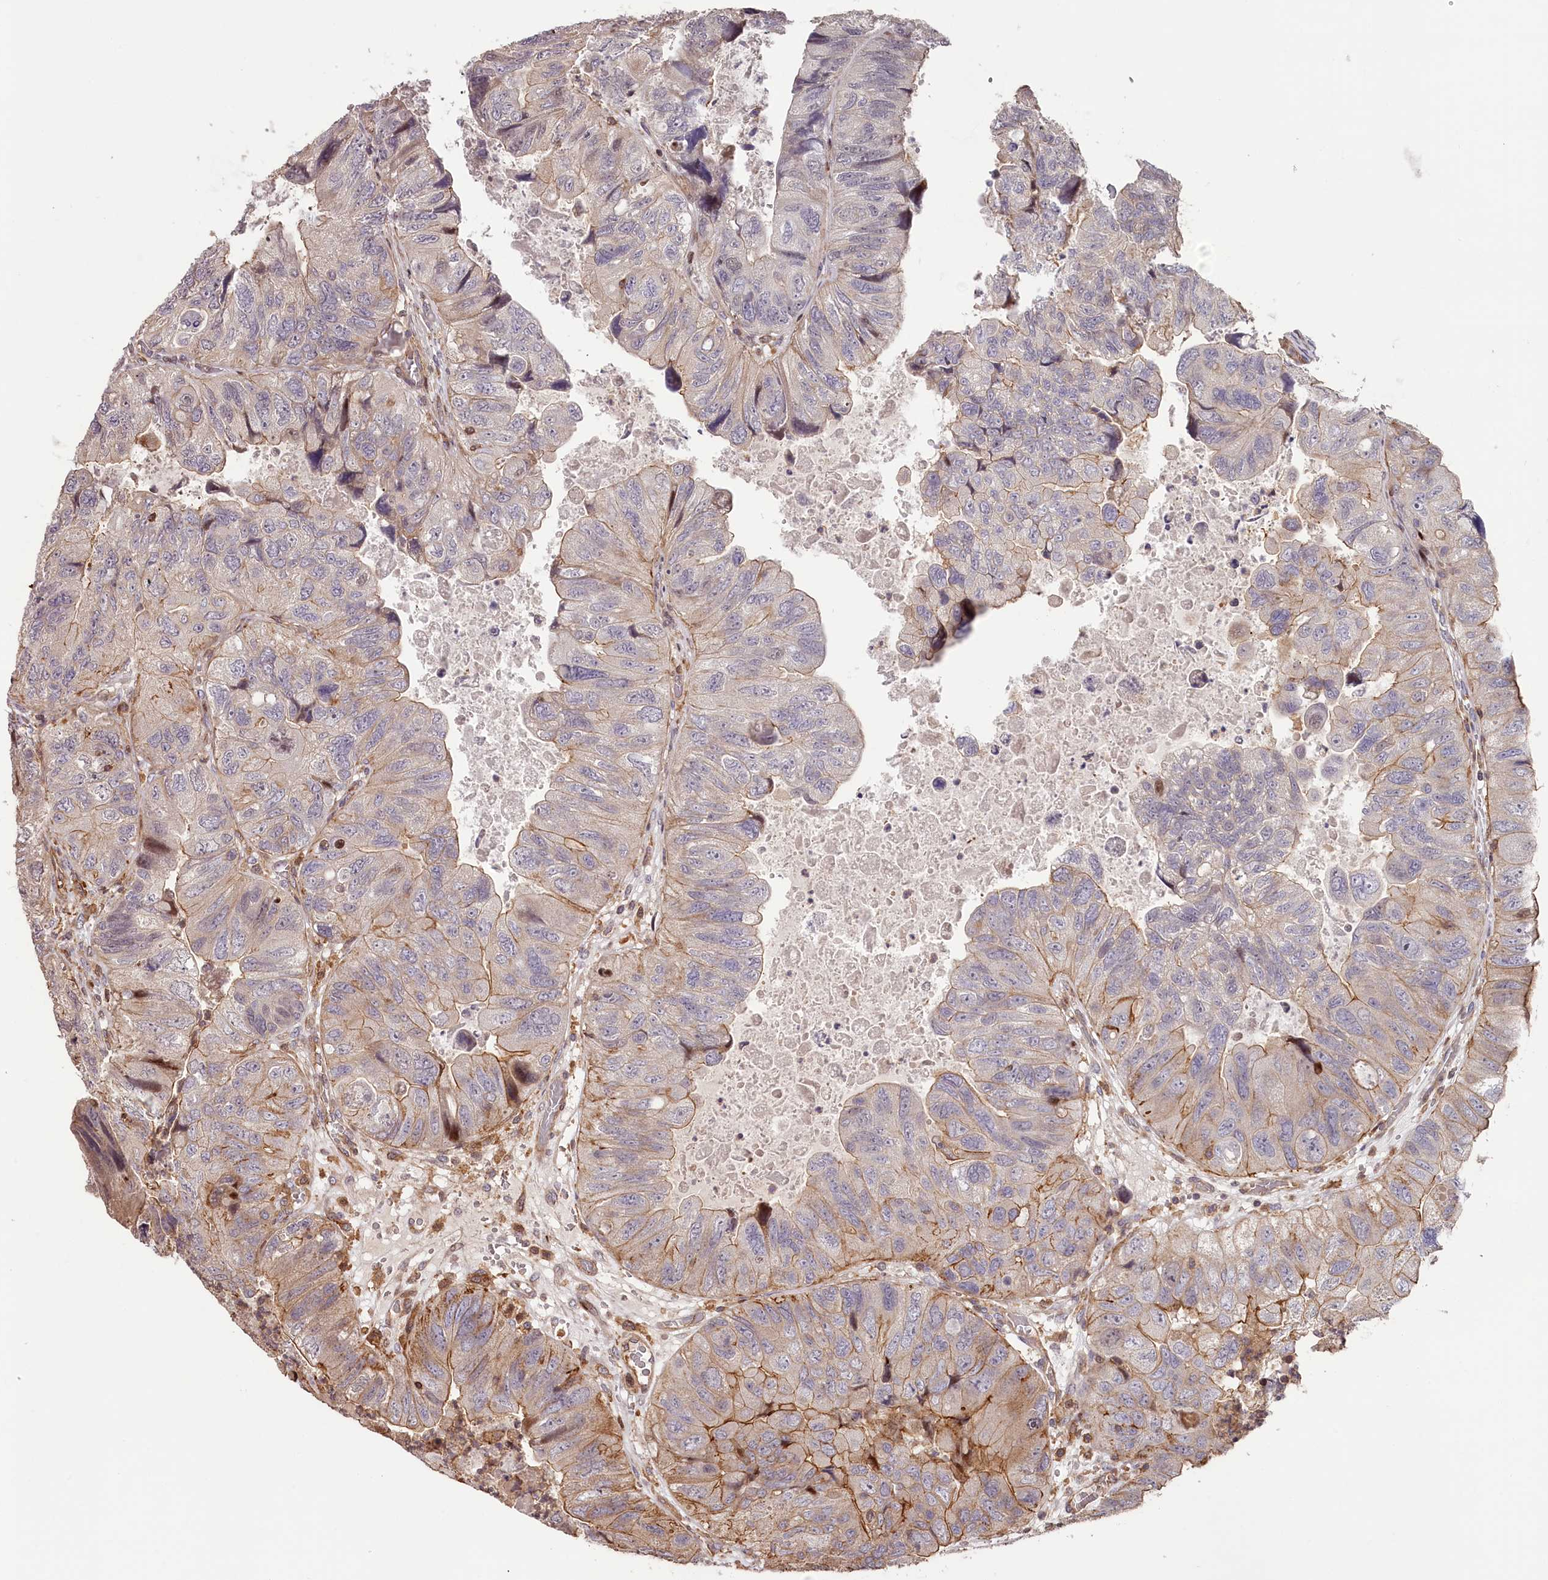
{"staining": {"intensity": "moderate", "quantity": "<25%", "location": "cytoplasmic/membranous"}, "tissue": "colorectal cancer", "cell_type": "Tumor cells", "image_type": "cancer", "snomed": [{"axis": "morphology", "description": "Adenocarcinoma, NOS"}, {"axis": "topography", "description": "Rectum"}], "caption": "A low amount of moderate cytoplasmic/membranous expression is identified in about <25% of tumor cells in adenocarcinoma (colorectal) tissue. (DAB = brown stain, brightfield microscopy at high magnification).", "gene": "KIF14", "patient": {"sex": "male", "age": 63}}